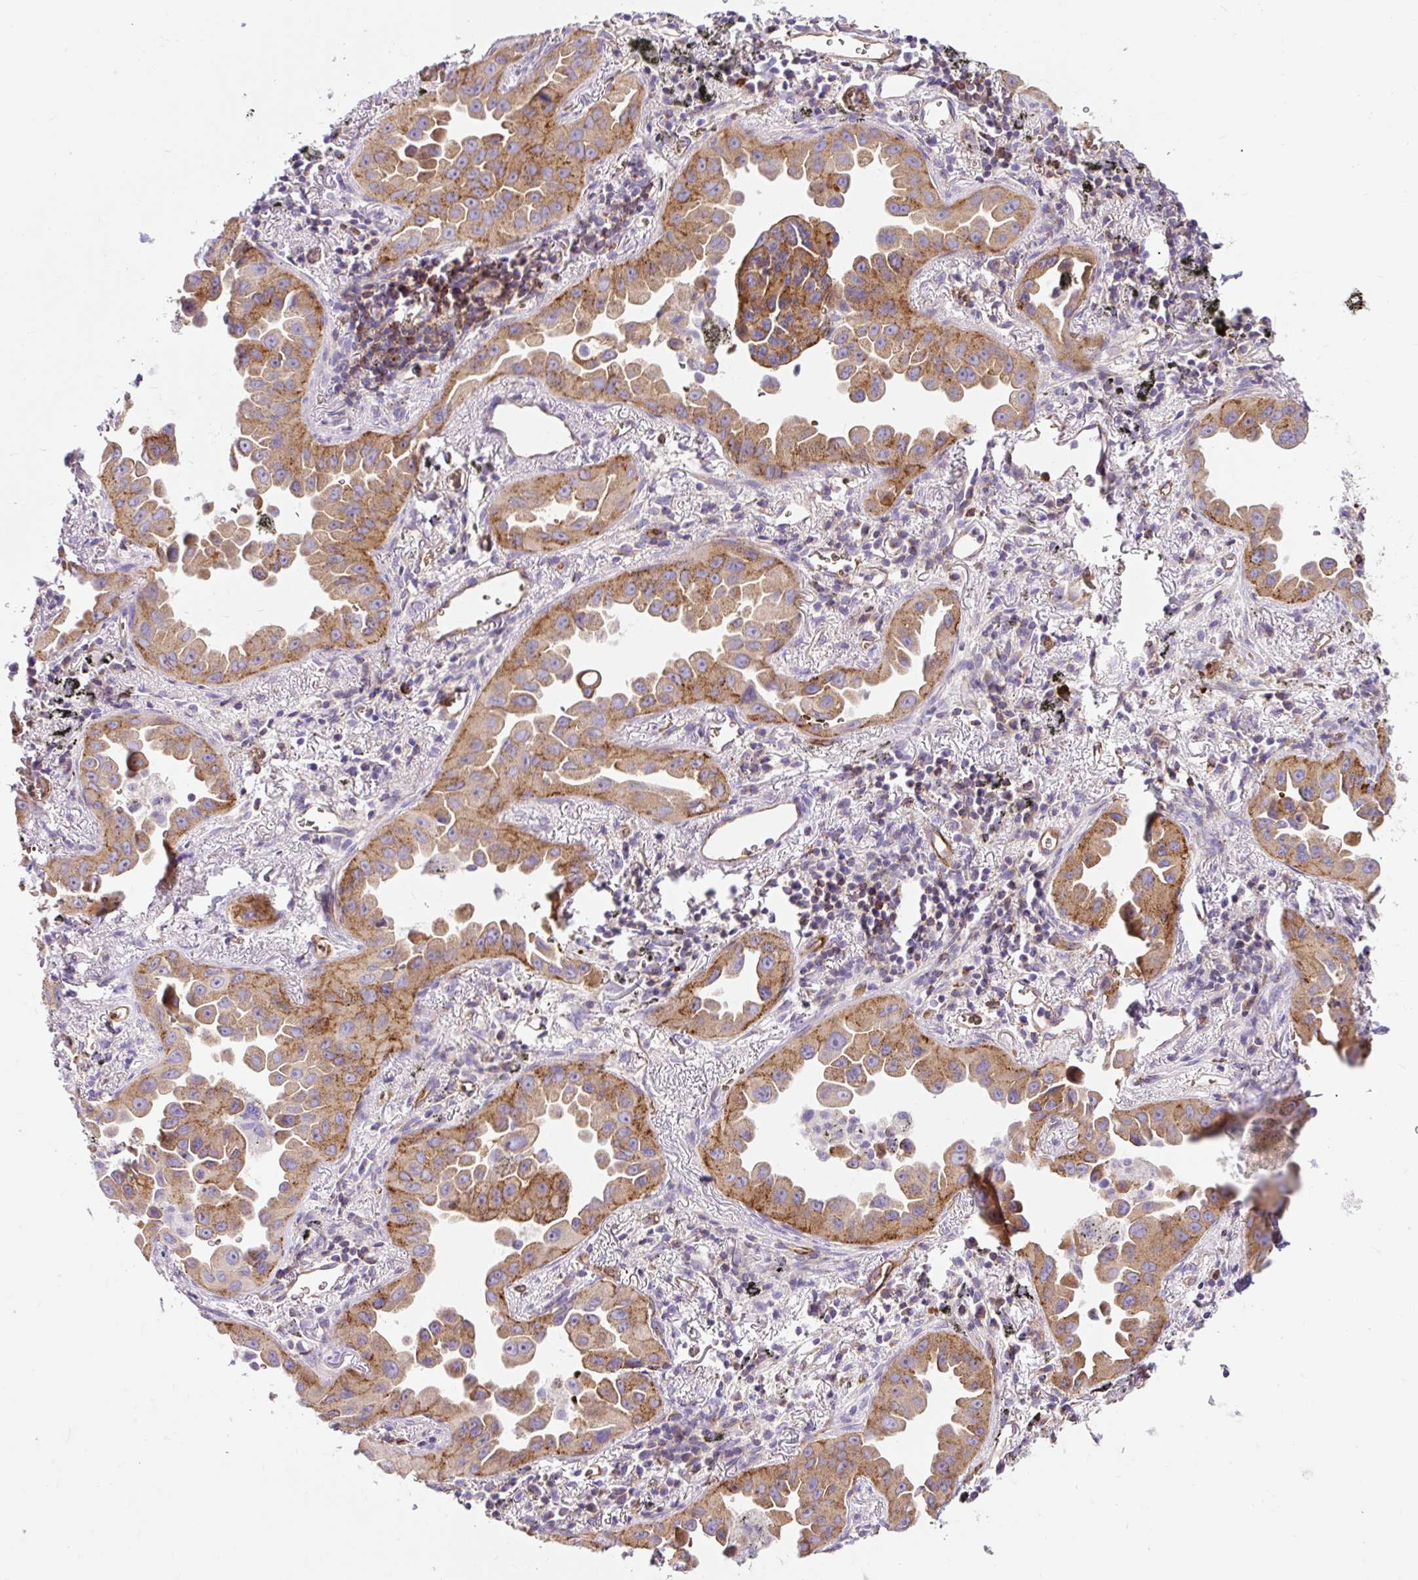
{"staining": {"intensity": "moderate", "quantity": ">75%", "location": "cytoplasmic/membranous"}, "tissue": "lung cancer", "cell_type": "Tumor cells", "image_type": "cancer", "snomed": [{"axis": "morphology", "description": "Adenocarcinoma, NOS"}, {"axis": "topography", "description": "Lung"}], "caption": "The photomicrograph reveals staining of lung cancer, revealing moderate cytoplasmic/membranous protein staining (brown color) within tumor cells.", "gene": "HIP1R", "patient": {"sex": "male", "age": 68}}